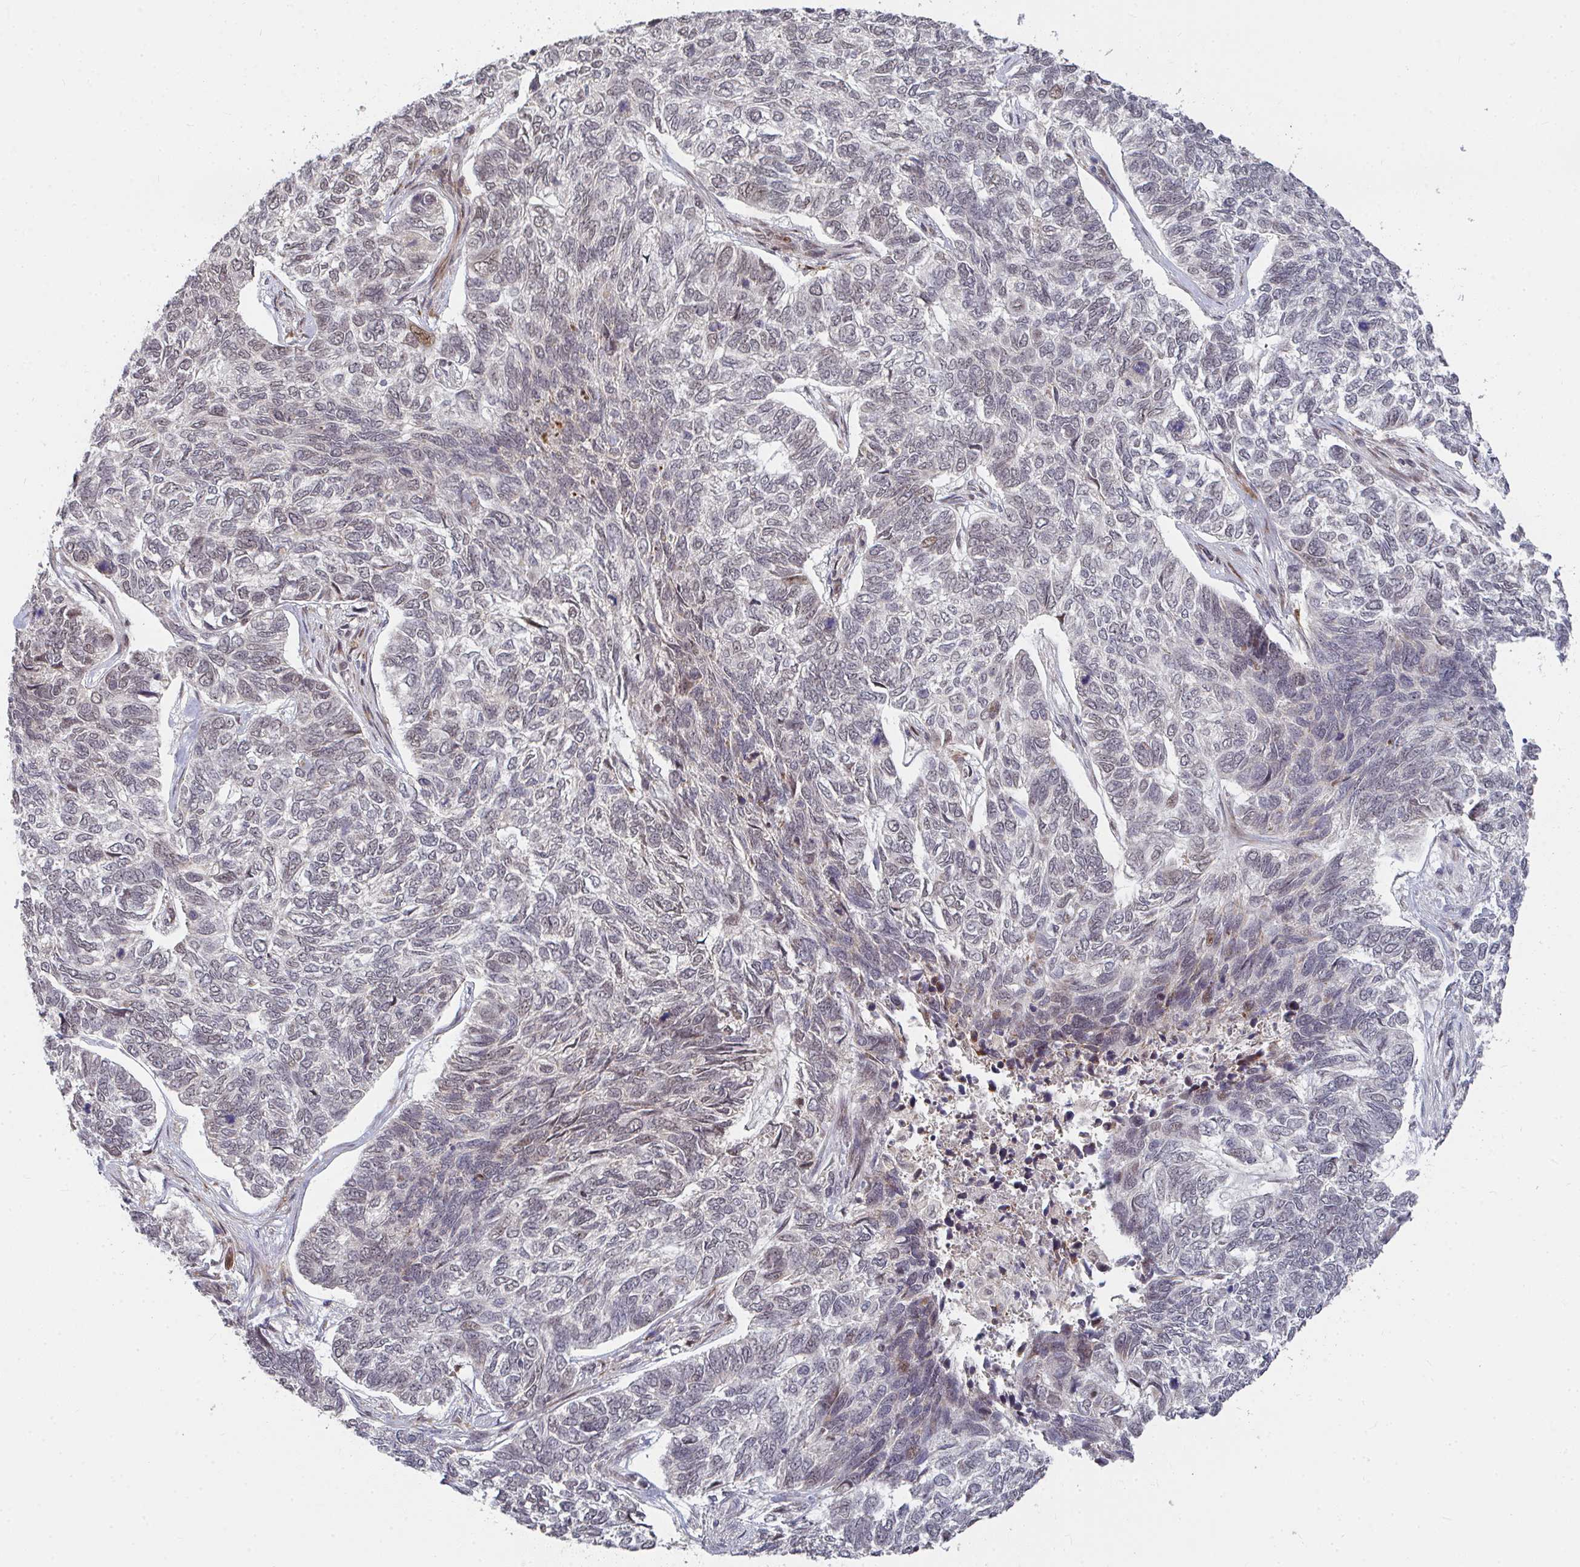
{"staining": {"intensity": "weak", "quantity": "<25%", "location": "nuclear"}, "tissue": "skin cancer", "cell_type": "Tumor cells", "image_type": "cancer", "snomed": [{"axis": "morphology", "description": "Basal cell carcinoma"}, {"axis": "topography", "description": "Skin"}], "caption": "Tumor cells are negative for brown protein staining in skin cancer. The staining was performed using DAB to visualize the protein expression in brown, while the nuclei were stained in blue with hematoxylin (Magnification: 20x).", "gene": "RBBP5", "patient": {"sex": "female", "age": 65}}